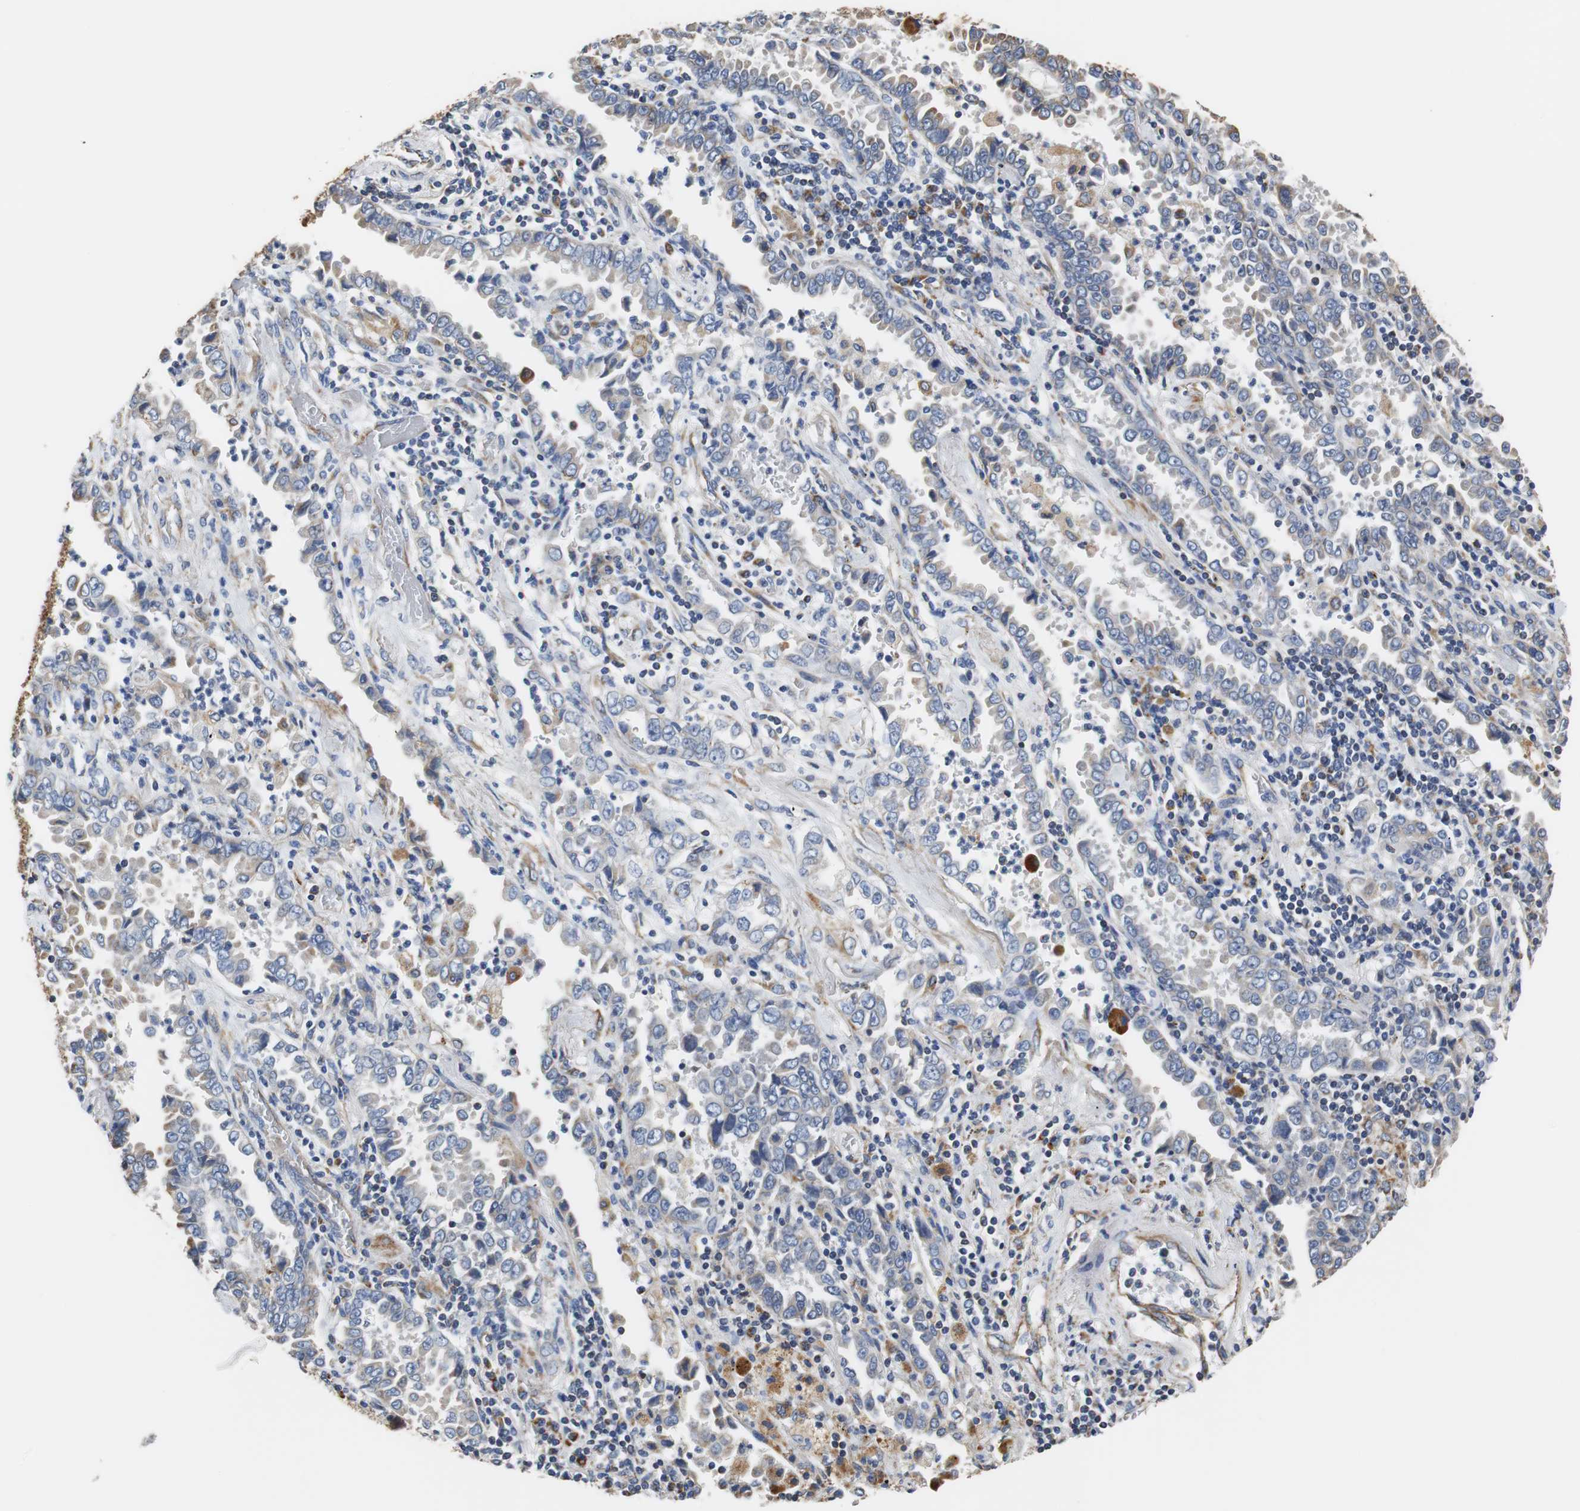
{"staining": {"intensity": "weak", "quantity": "<25%", "location": "cytoplasmic/membranous"}, "tissue": "lung cancer", "cell_type": "Tumor cells", "image_type": "cancer", "snomed": [{"axis": "morphology", "description": "Normal tissue, NOS"}, {"axis": "morphology", "description": "Inflammation, NOS"}, {"axis": "morphology", "description": "Adenocarcinoma, NOS"}, {"axis": "topography", "description": "Lung"}], "caption": "Tumor cells are negative for brown protein staining in lung cancer. (Brightfield microscopy of DAB immunohistochemistry at high magnification).", "gene": "PCK1", "patient": {"sex": "female", "age": 64}}